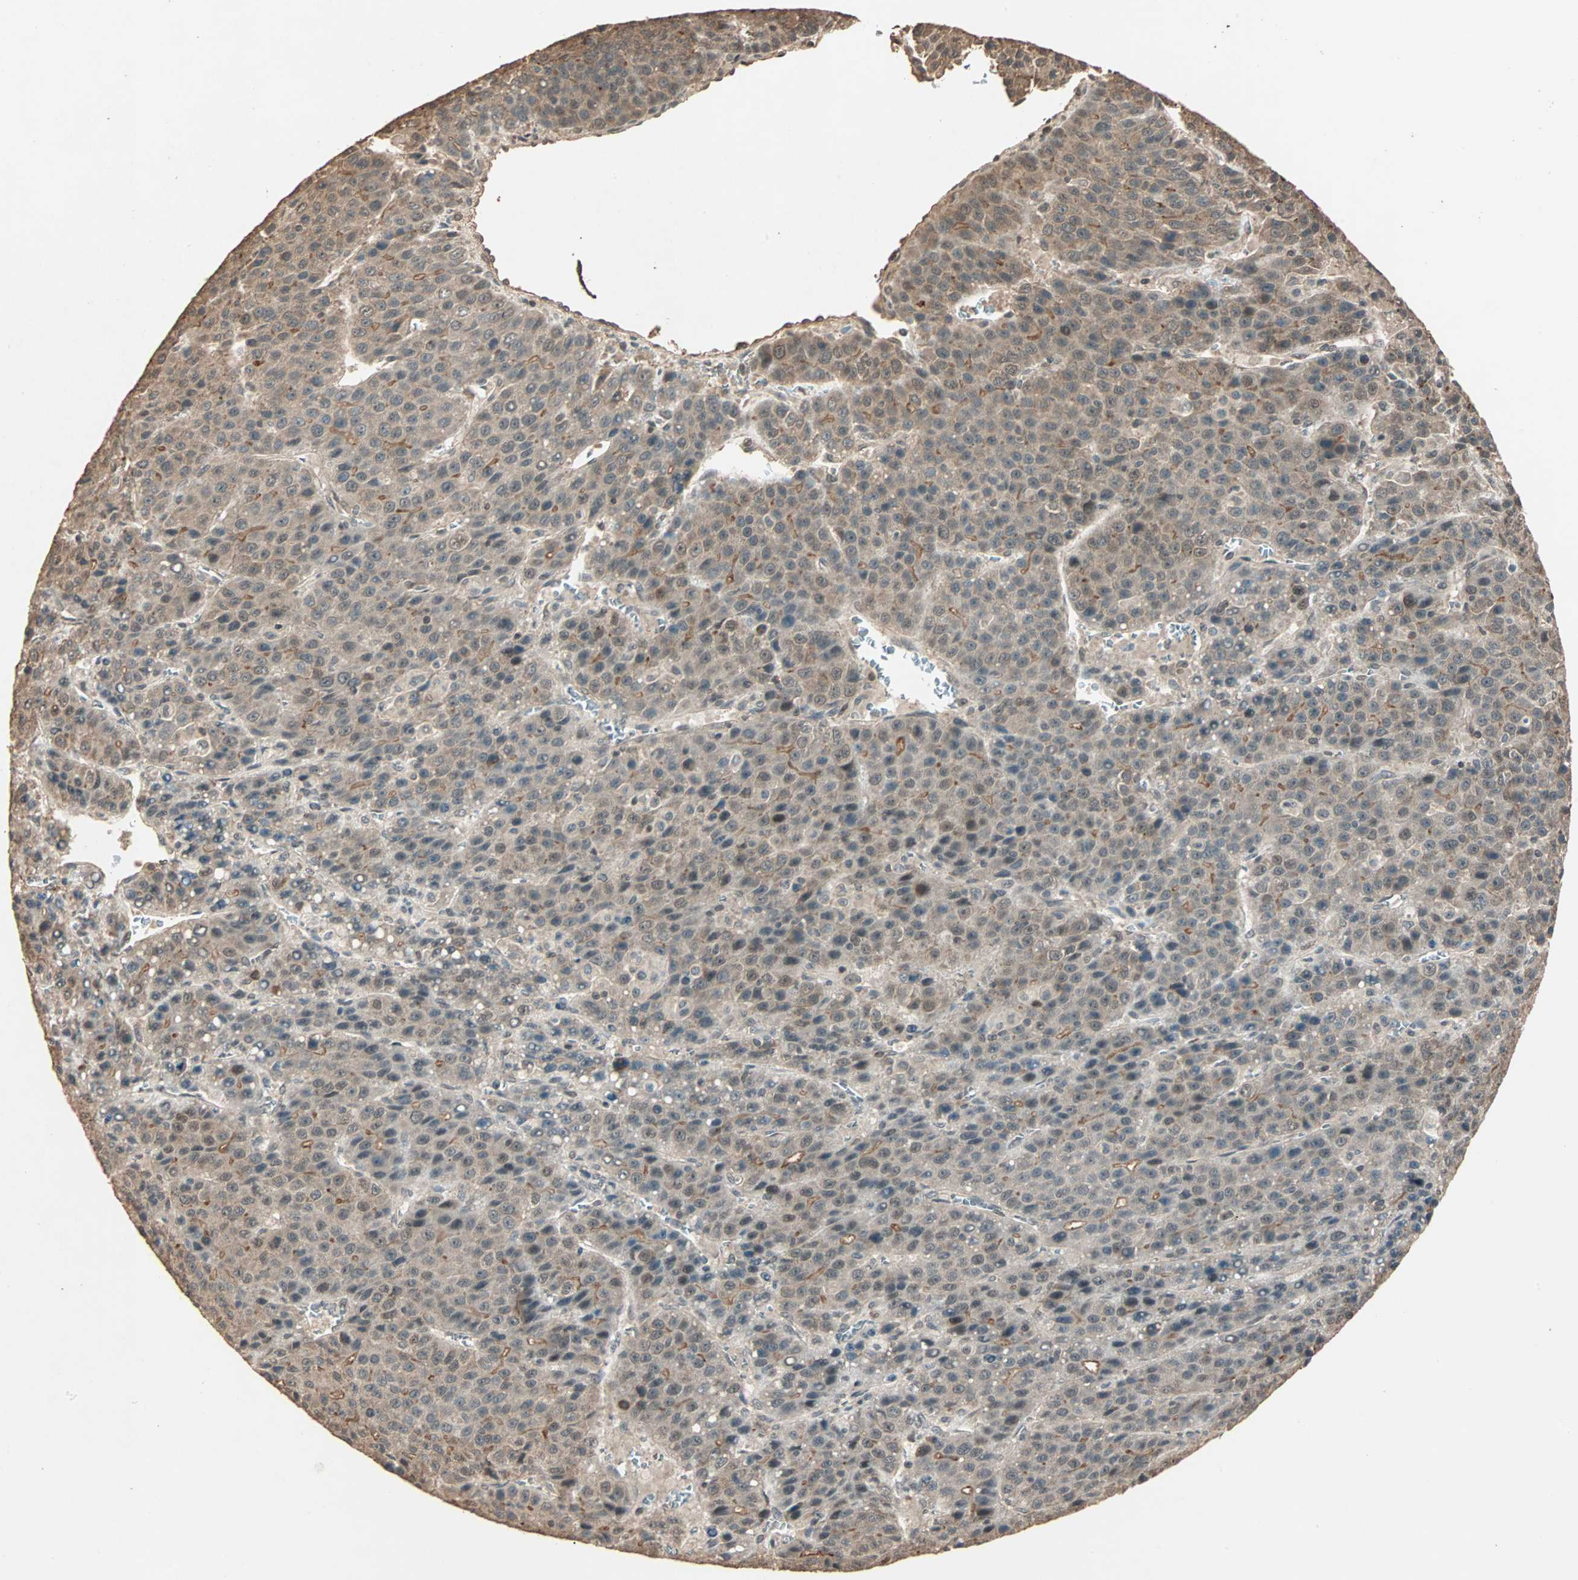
{"staining": {"intensity": "moderate", "quantity": "25%-75%", "location": "cytoplasmic/membranous,nuclear"}, "tissue": "liver cancer", "cell_type": "Tumor cells", "image_type": "cancer", "snomed": [{"axis": "morphology", "description": "Carcinoma, Hepatocellular, NOS"}, {"axis": "topography", "description": "Liver"}], "caption": "Protein analysis of hepatocellular carcinoma (liver) tissue demonstrates moderate cytoplasmic/membranous and nuclear staining in about 25%-75% of tumor cells.", "gene": "ZBTB33", "patient": {"sex": "female", "age": 53}}